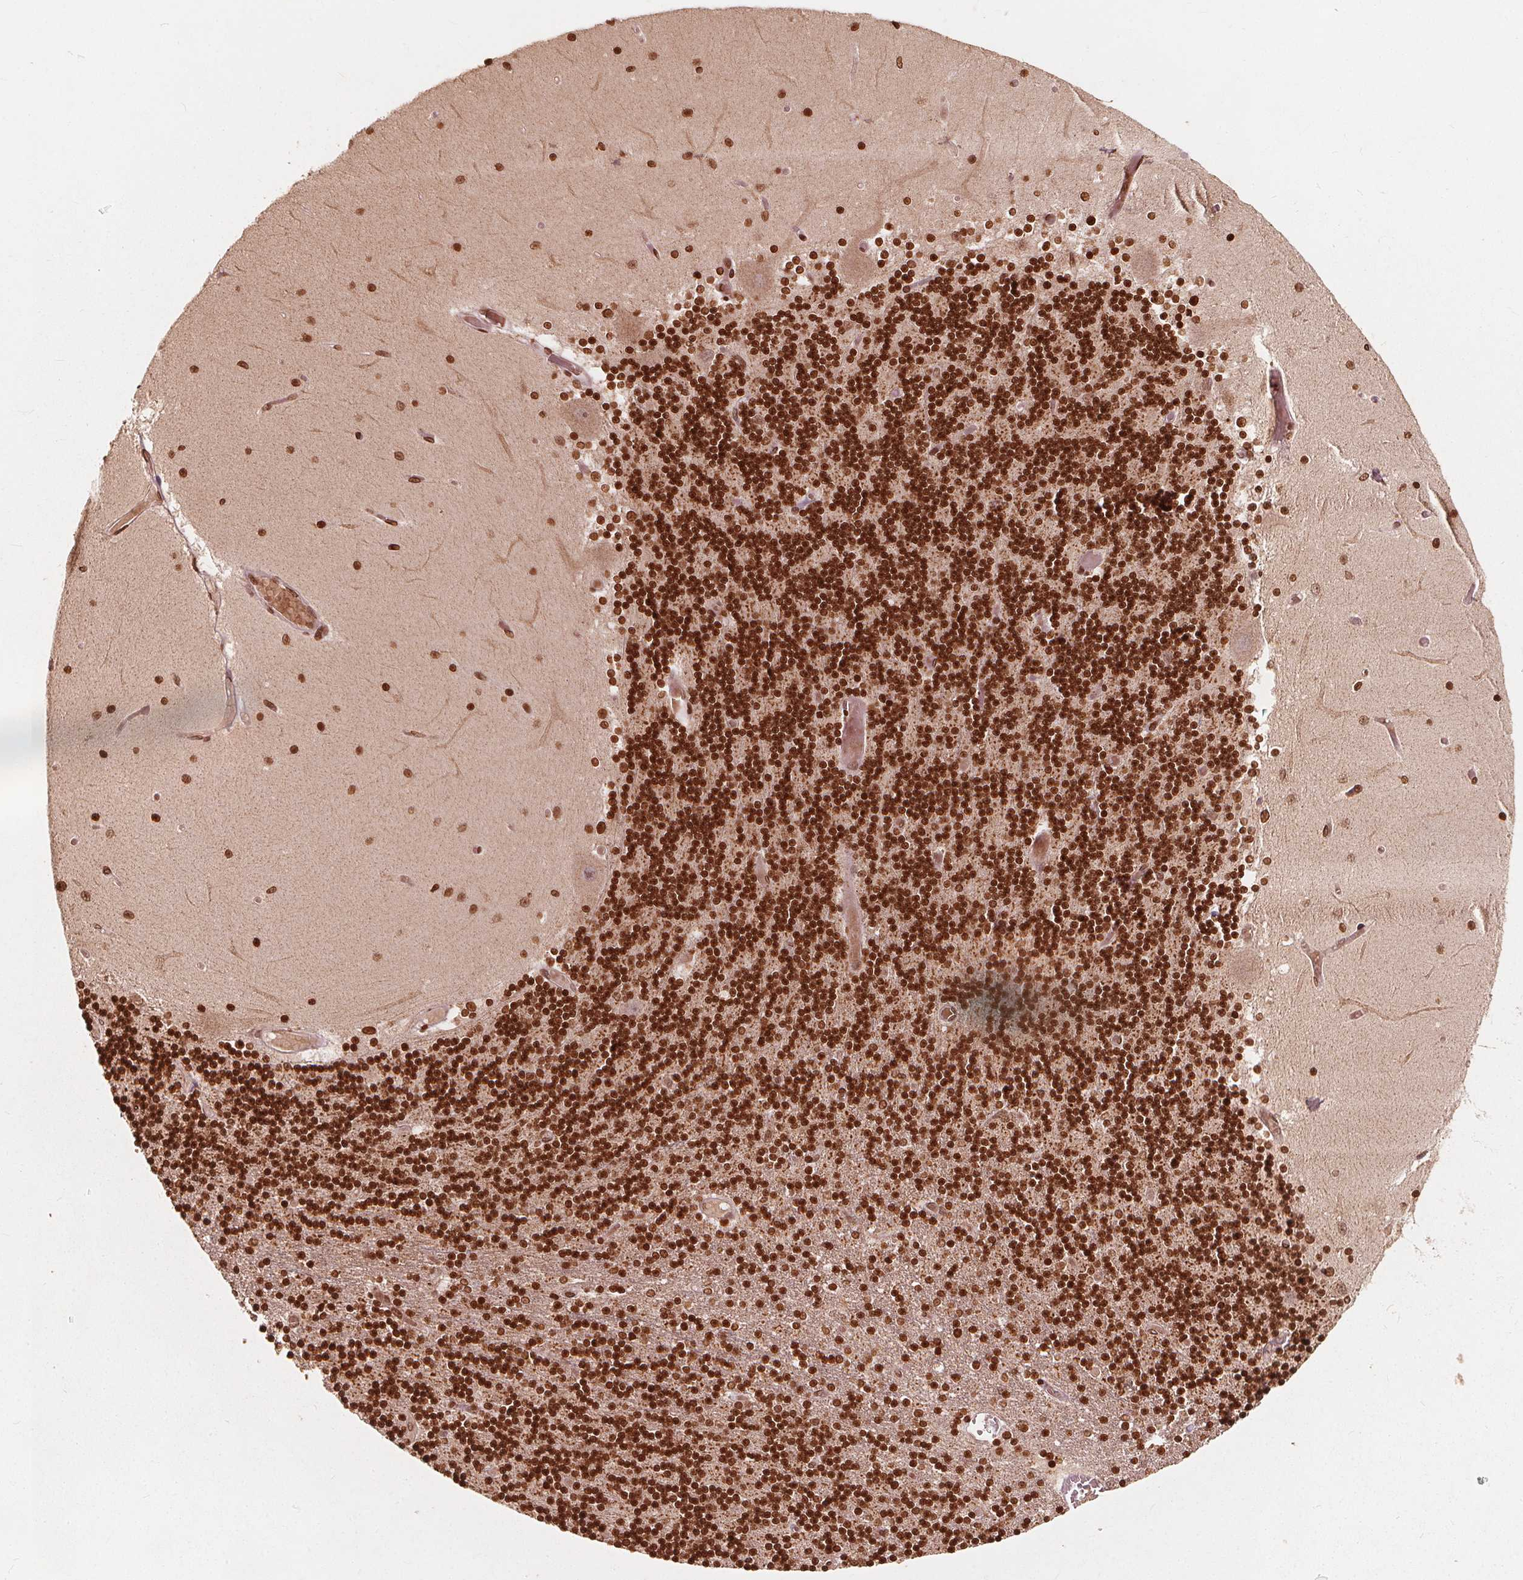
{"staining": {"intensity": "moderate", "quantity": ">75%", "location": "nuclear"}, "tissue": "cerebellum", "cell_type": "Cells in granular layer", "image_type": "normal", "snomed": [{"axis": "morphology", "description": "Normal tissue, NOS"}, {"axis": "topography", "description": "Cerebellum"}], "caption": "IHC (DAB) staining of unremarkable human cerebellum reveals moderate nuclear protein staining in approximately >75% of cells in granular layer.", "gene": "H3C14", "patient": {"sex": "female", "age": 28}}